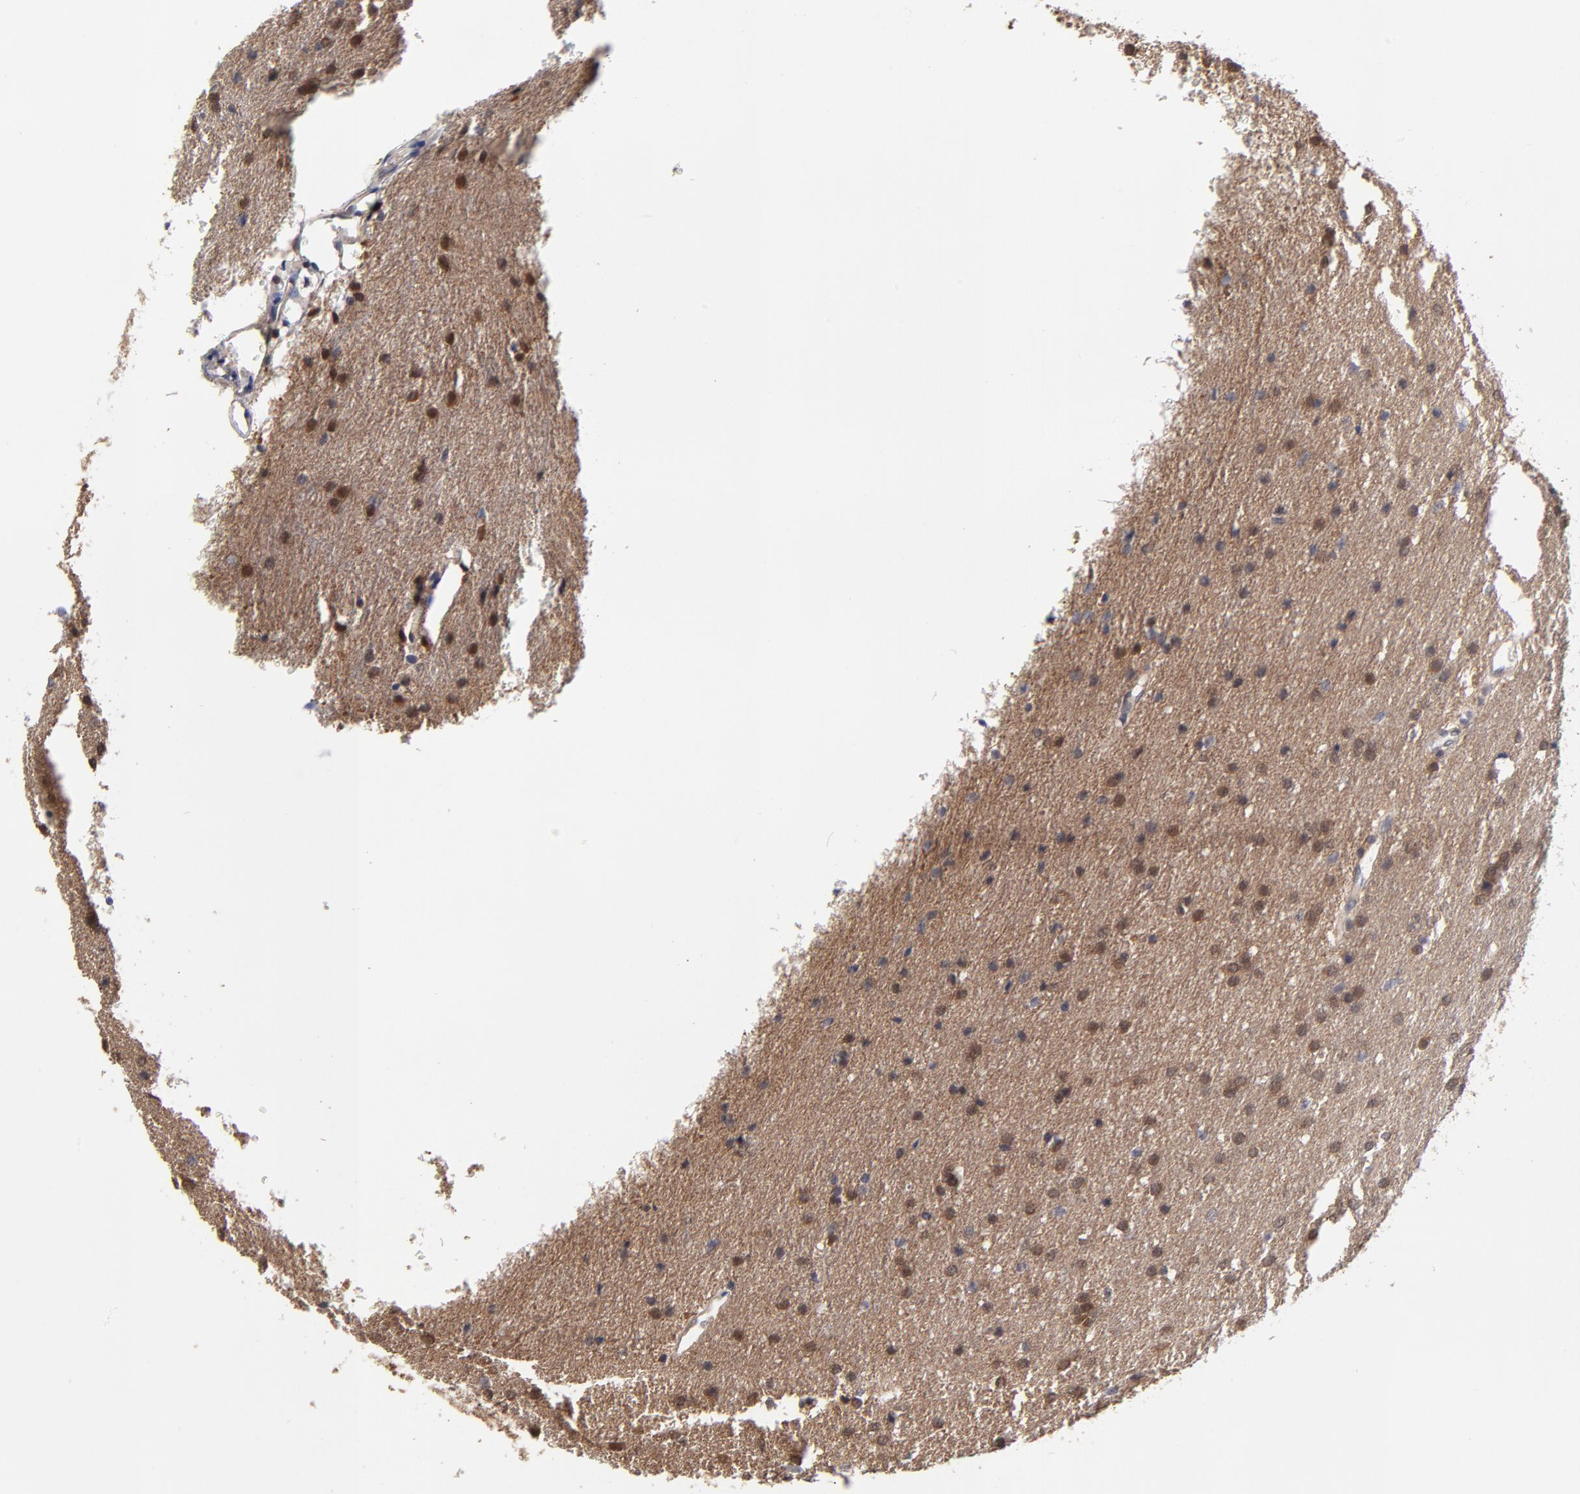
{"staining": {"intensity": "moderate", "quantity": ">75%", "location": "cytoplasmic/membranous"}, "tissue": "glioma", "cell_type": "Tumor cells", "image_type": "cancer", "snomed": [{"axis": "morphology", "description": "Glioma, malignant, Low grade"}, {"axis": "topography", "description": "Brain"}], "caption": "Moderate cytoplasmic/membranous staining is present in about >75% of tumor cells in malignant low-grade glioma.", "gene": "PCMT1", "patient": {"sex": "female", "age": 32}}